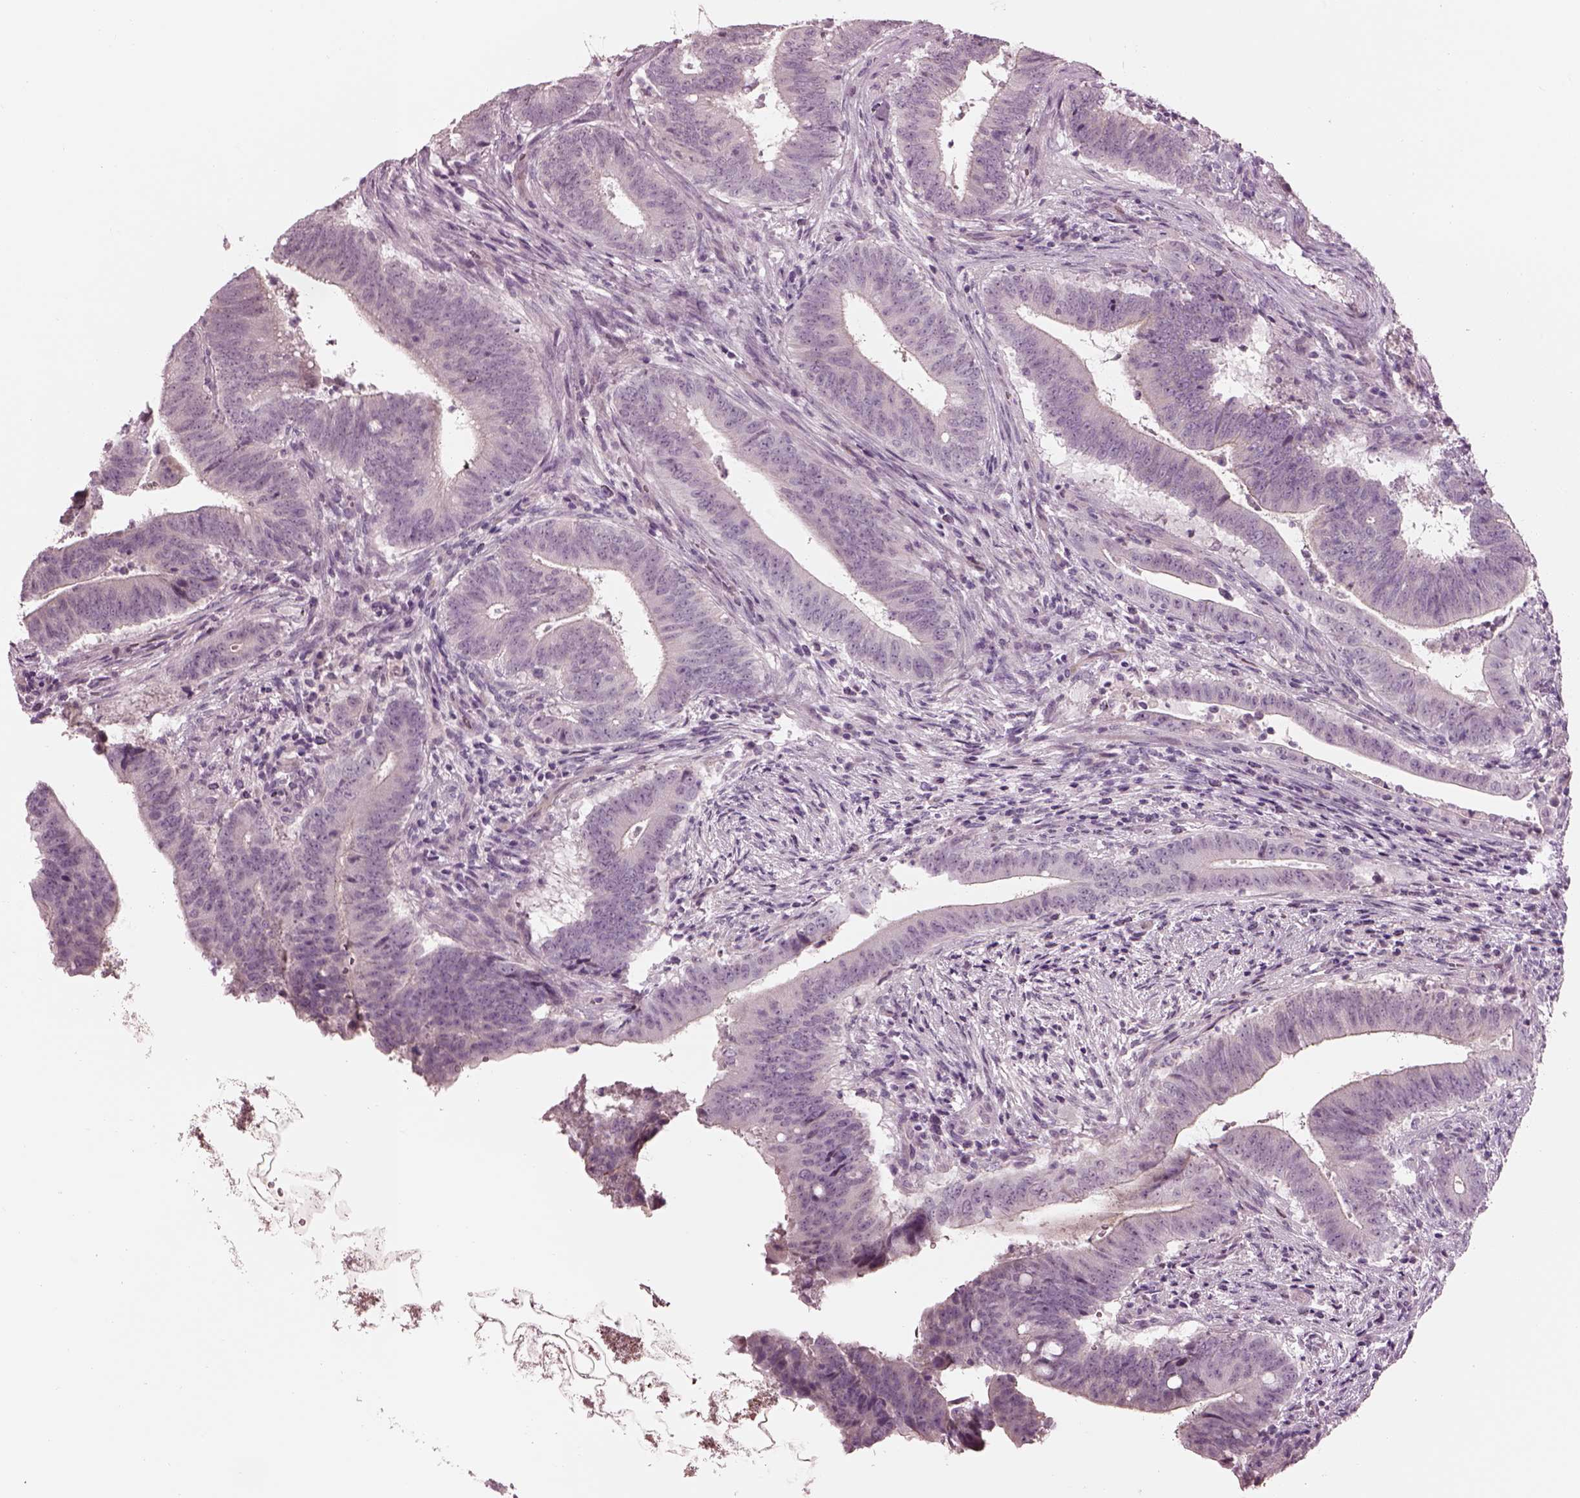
{"staining": {"intensity": "negative", "quantity": "none", "location": "none"}, "tissue": "colorectal cancer", "cell_type": "Tumor cells", "image_type": "cancer", "snomed": [{"axis": "morphology", "description": "Adenocarcinoma, NOS"}, {"axis": "topography", "description": "Colon"}], "caption": "Tumor cells are negative for brown protein staining in colorectal adenocarcinoma. Nuclei are stained in blue.", "gene": "CACNG4", "patient": {"sex": "female", "age": 43}}